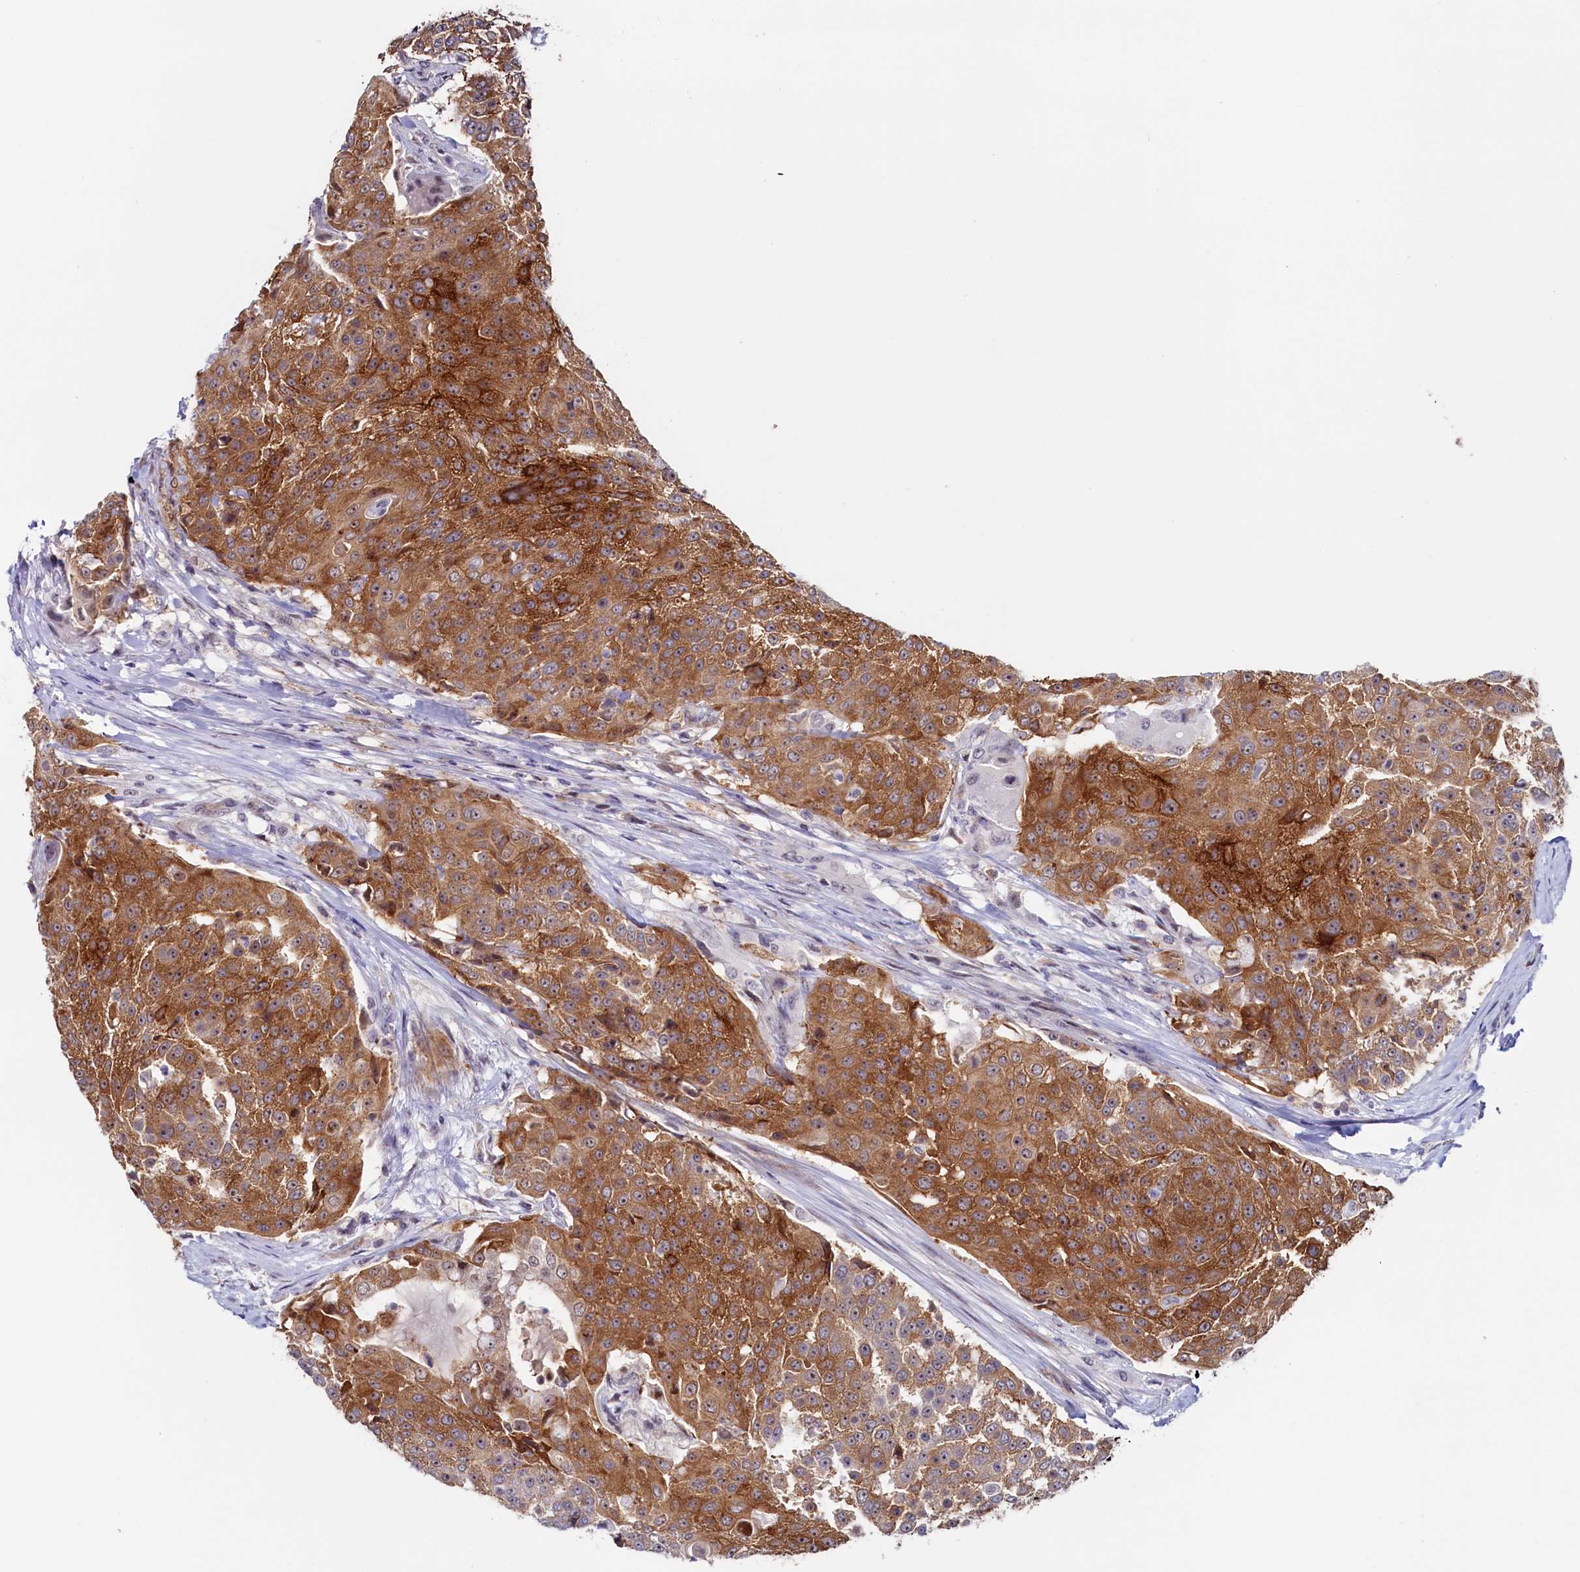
{"staining": {"intensity": "strong", "quantity": ">75%", "location": "cytoplasmic/membranous,nuclear"}, "tissue": "urothelial cancer", "cell_type": "Tumor cells", "image_type": "cancer", "snomed": [{"axis": "morphology", "description": "Urothelial carcinoma, High grade"}, {"axis": "topography", "description": "Urinary bladder"}], "caption": "Strong cytoplasmic/membranous and nuclear positivity for a protein is identified in approximately >75% of tumor cells of urothelial carcinoma (high-grade) using immunohistochemistry (IHC).", "gene": "PACSIN3", "patient": {"sex": "female", "age": 63}}